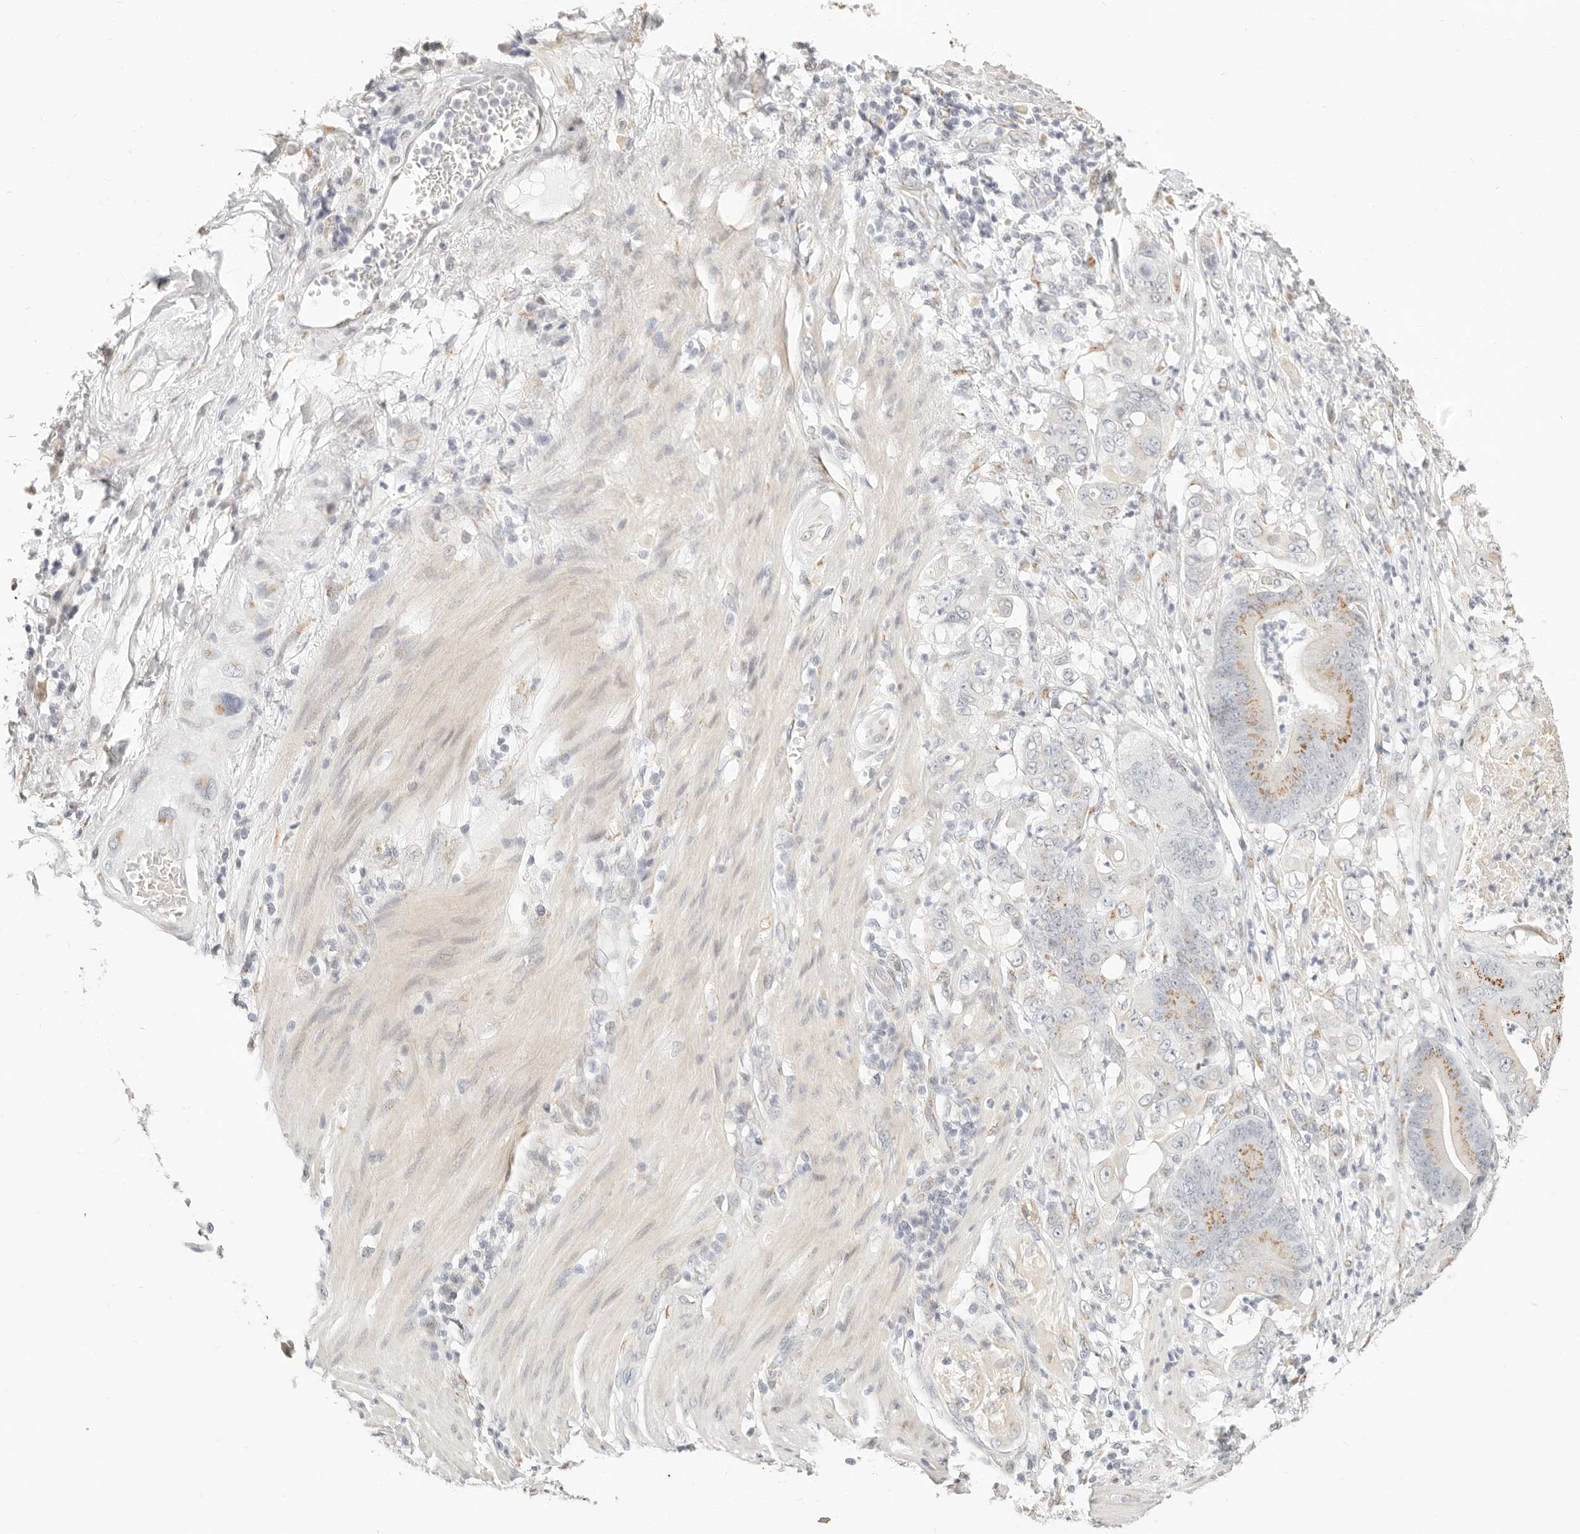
{"staining": {"intensity": "moderate", "quantity": "25%-75%", "location": "cytoplasmic/membranous"}, "tissue": "stomach cancer", "cell_type": "Tumor cells", "image_type": "cancer", "snomed": [{"axis": "morphology", "description": "Adenocarcinoma, NOS"}, {"axis": "topography", "description": "Stomach"}], "caption": "Immunohistochemistry (IHC) micrograph of neoplastic tissue: human stomach adenocarcinoma stained using immunohistochemistry (IHC) displays medium levels of moderate protein expression localized specifically in the cytoplasmic/membranous of tumor cells, appearing as a cytoplasmic/membranous brown color.", "gene": "FAM20B", "patient": {"sex": "female", "age": 73}}